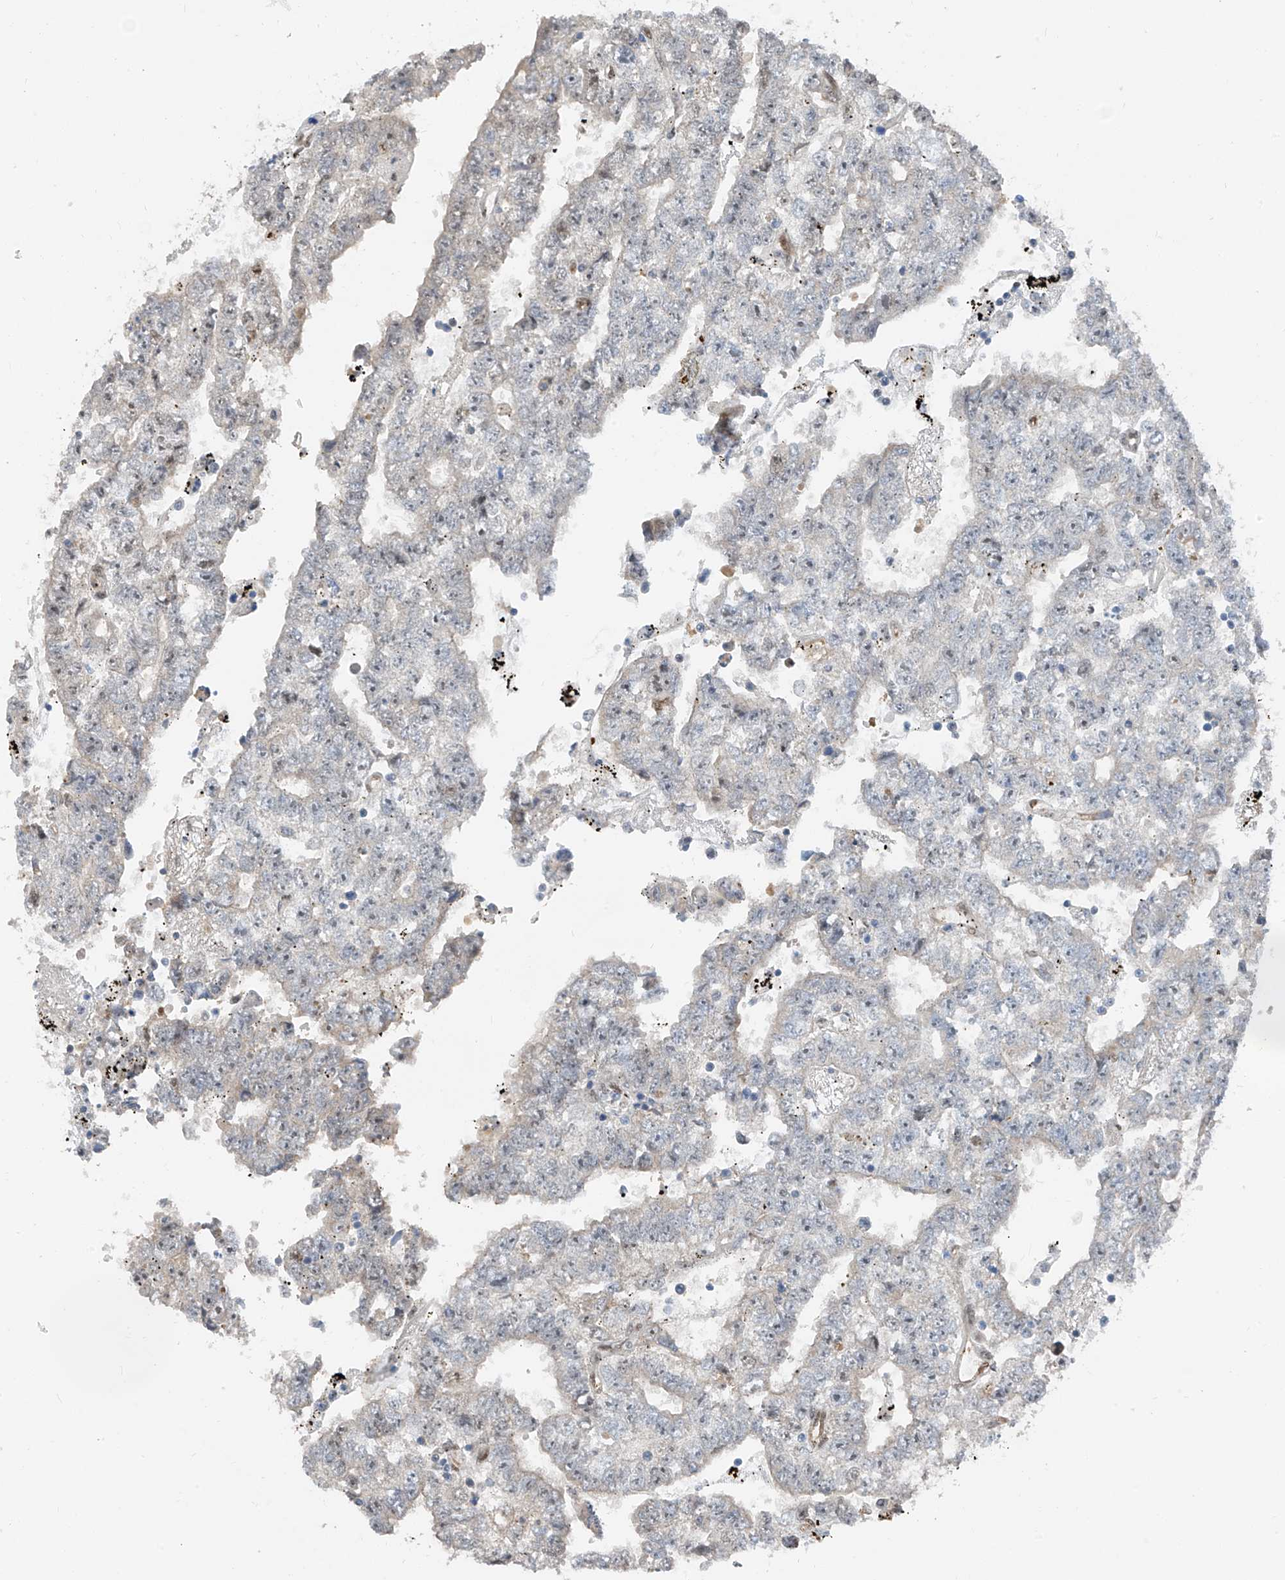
{"staining": {"intensity": "negative", "quantity": "none", "location": "none"}, "tissue": "testis cancer", "cell_type": "Tumor cells", "image_type": "cancer", "snomed": [{"axis": "morphology", "description": "Carcinoma, Embryonal, NOS"}, {"axis": "topography", "description": "Testis"}], "caption": "An image of human testis embryonal carcinoma is negative for staining in tumor cells. (DAB immunohistochemistry visualized using brightfield microscopy, high magnification).", "gene": "RBP7", "patient": {"sex": "male", "age": 25}}